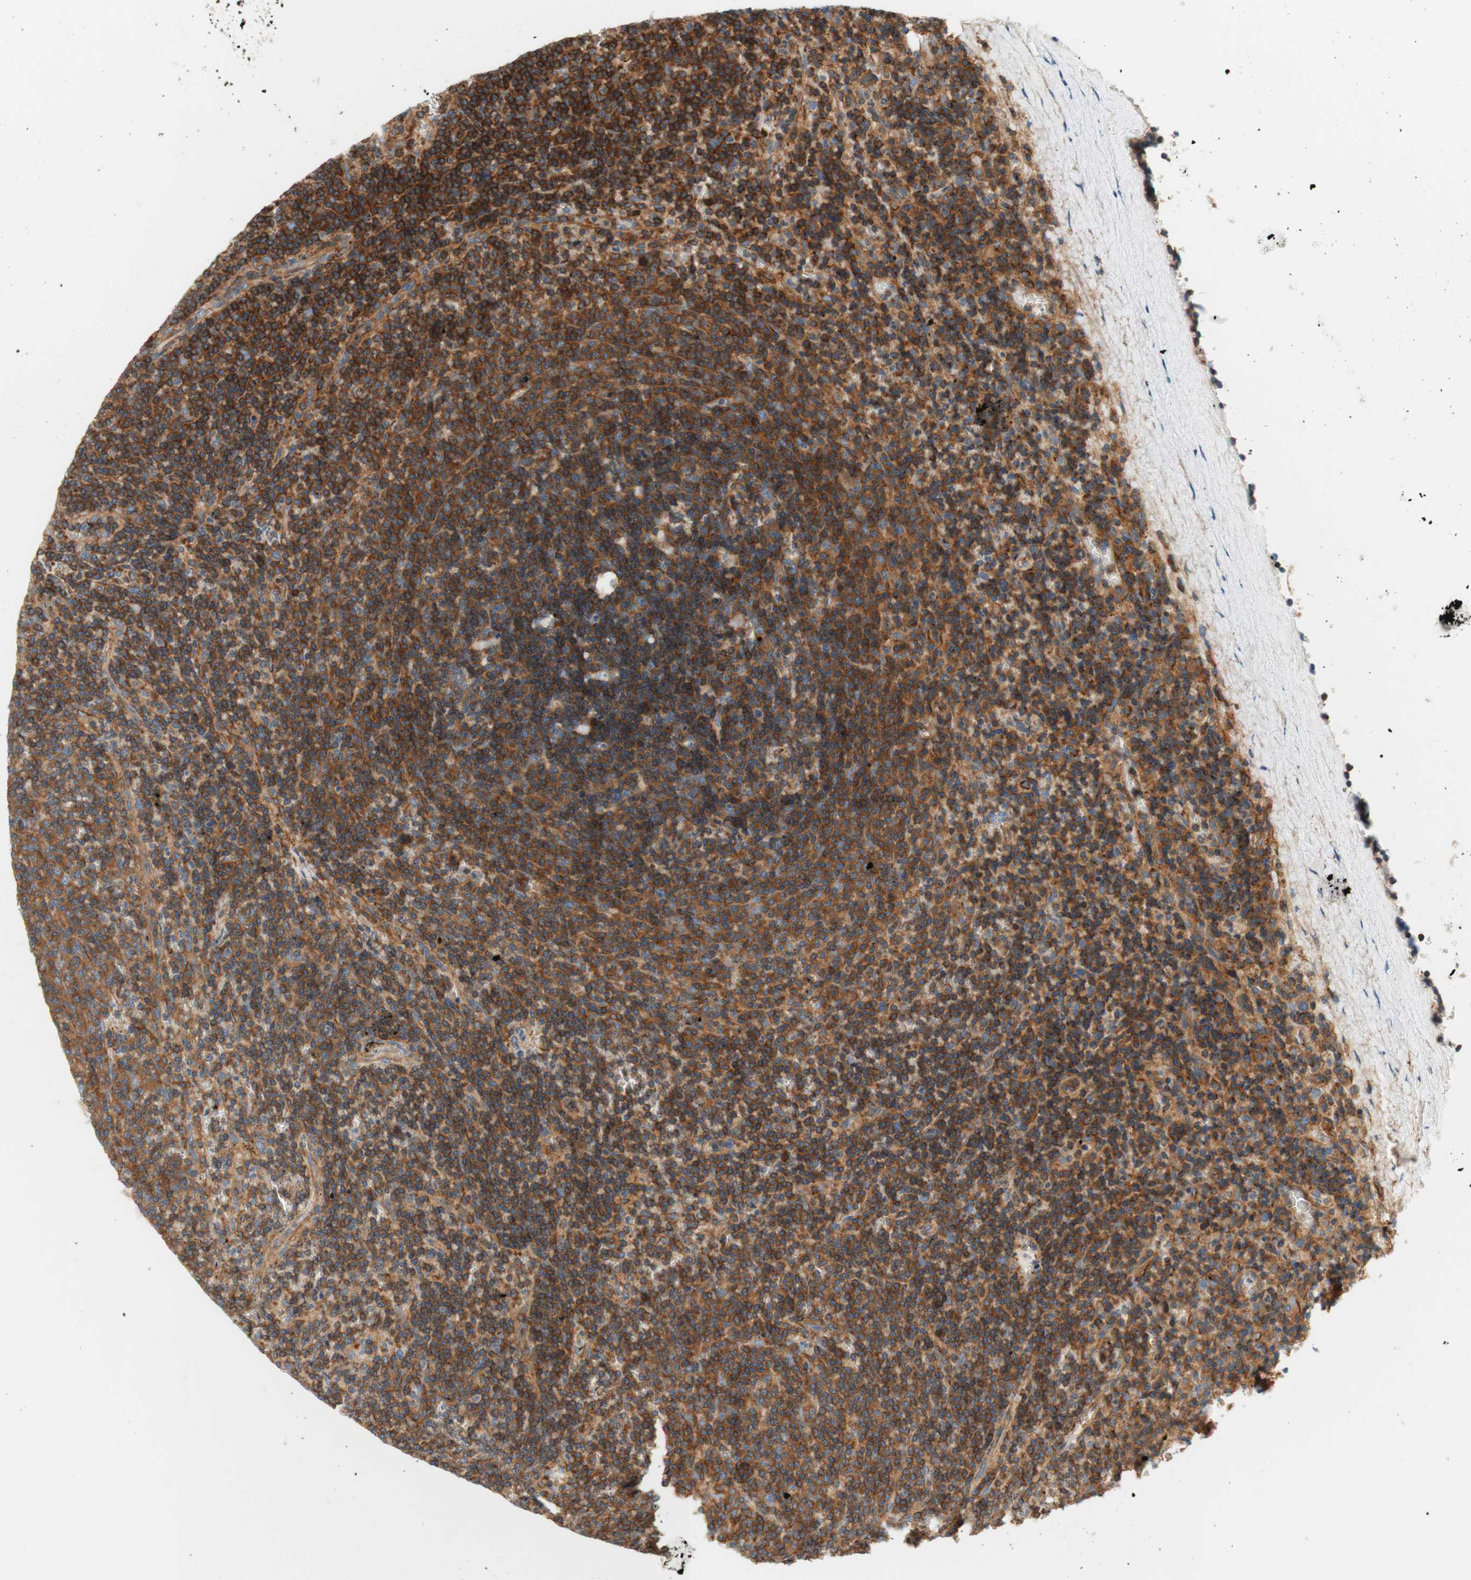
{"staining": {"intensity": "strong", "quantity": ">75%", "location": "cytoplasmic/membranous"}, "tissue": "lymphoma", "cell_type": "Tumor cells", "image_type": "cancer", "snomed": [{"axis": "morphology", "description": "Malignant lymphoma, non-Hodgkin's type, Low grade"}, {"axis": "topography", "description": "Spleen"}], "caption": "Immunohistochemistry (IHC) of malignant lymphoma, non-Hodgkin's type (low-grade) reveals high levels of strong cytoplasmic/membranous positivity in approximately >75% of tumor cells. (DAB (3,3'-diaminobenzidine) = brown stain, brightfield microscopy at high magnification).", "gene": "VPS26A", "patient": {"sex": "female", "age": 50}}